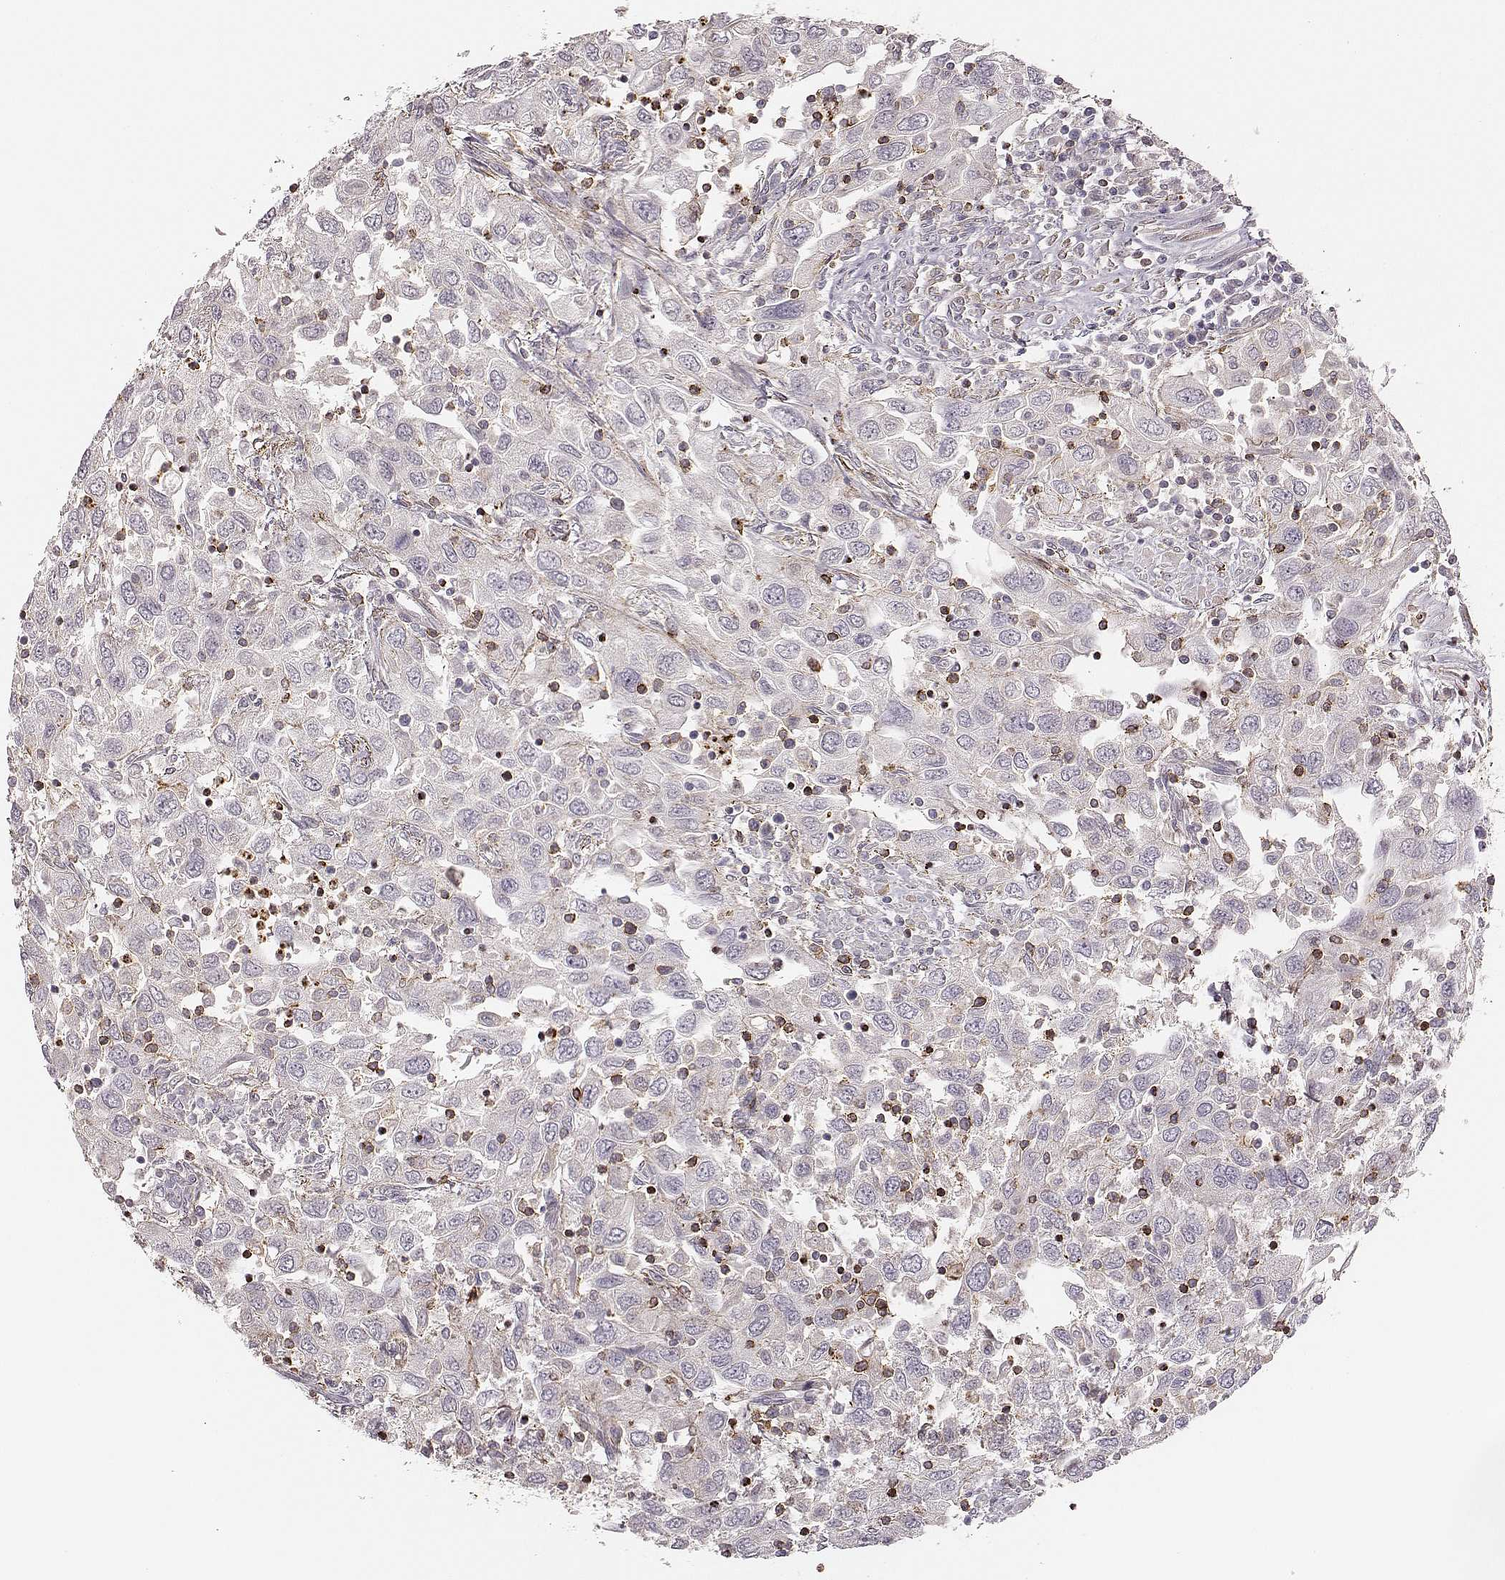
{"staining": {"intensity": "negative", "quantity": "none", "location": "none"}, "tissue": "urothelial cancer", "cell_type": "Tumor cells", "image_type": "cancer", "snomed": [{"axis": "morphology", "description": "Urothelial carcinoma, High grade"}, {"axis": "topography", "description": "Urinary bladder"}], "caption": "Human urothelial cancer stained for a protein using immunohistochemistry (IHC) demonstrates no expression in tumor cells.", "gene": "ZYX", "patient": {"sex": "male", "age": 76}}